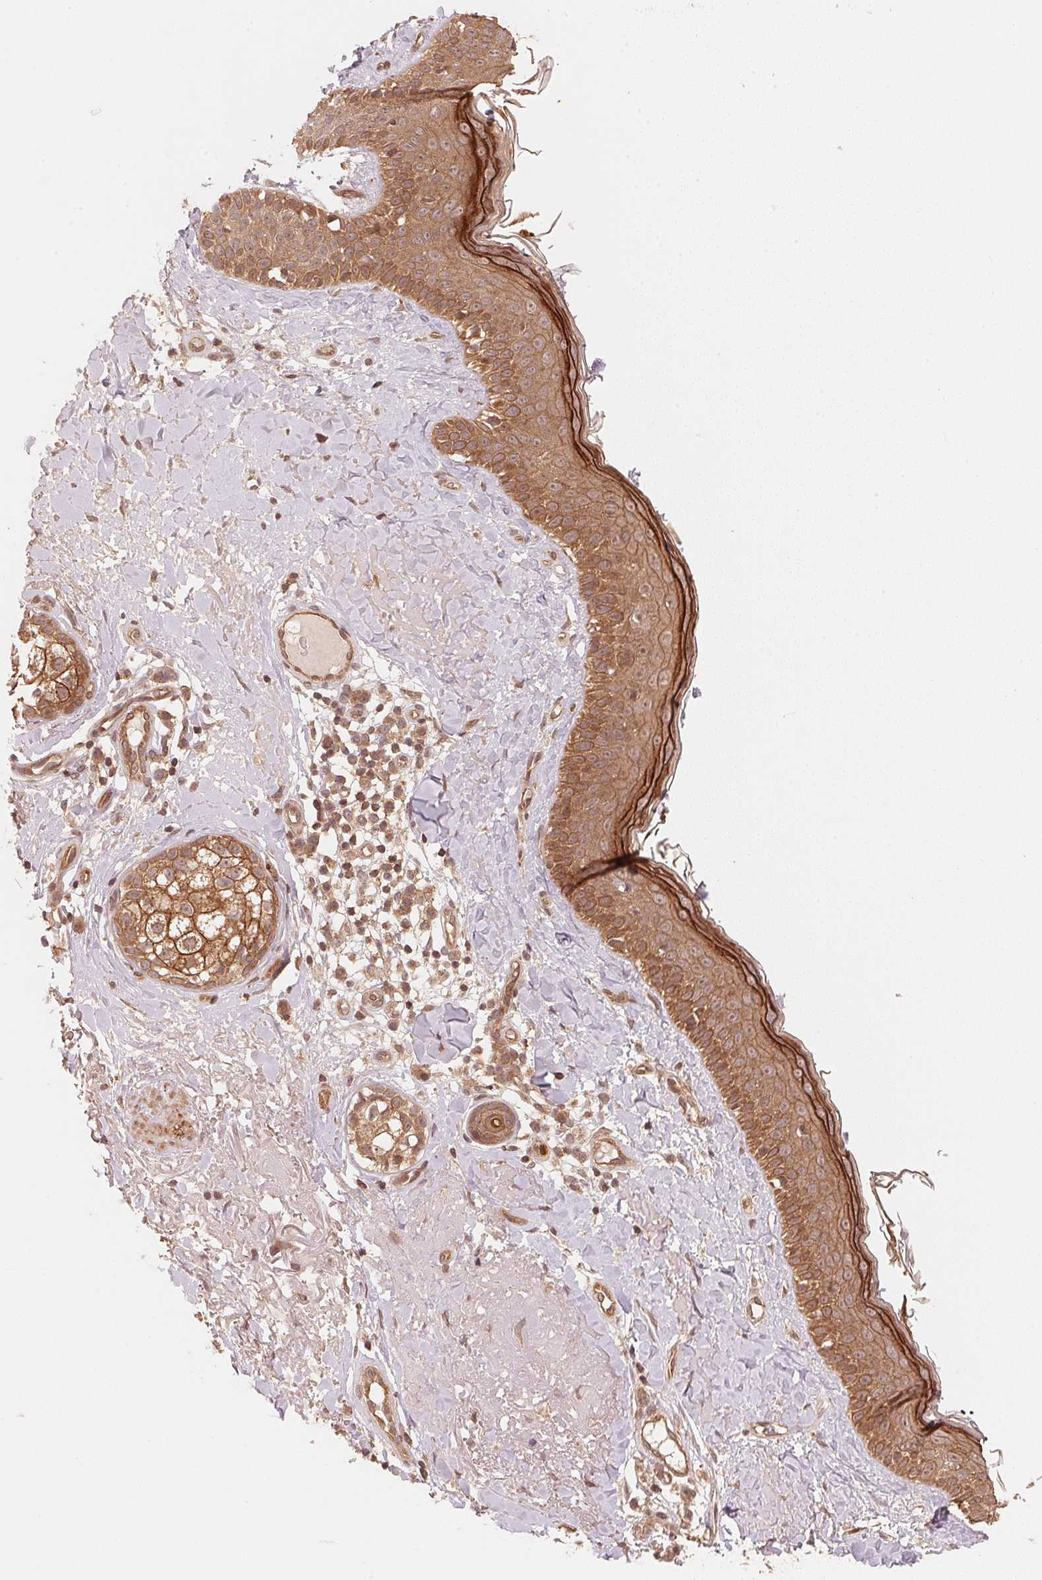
{"staining": {"intensity": "moderate", "quantity": ">75%", "location": "cytoplasmic/membranous,nuclear"}, "tissue": "skin", "cell_type": "Fibroblasts", "image_type": "normal", "snomed": [{"axis": "morphology", "description": "Normal tissue, NOS"}, {"axis": "topography", "description": "Skin"}], "caption": "An image showing moderate cytoplasmic/membranous,nuclear staining in approximately >75% of fibroblasts in normal skin, as visualized by brown immunohistochemical staining.", "gene": "CCDC102B", "patient": {"sex": "male", "age": 73}}